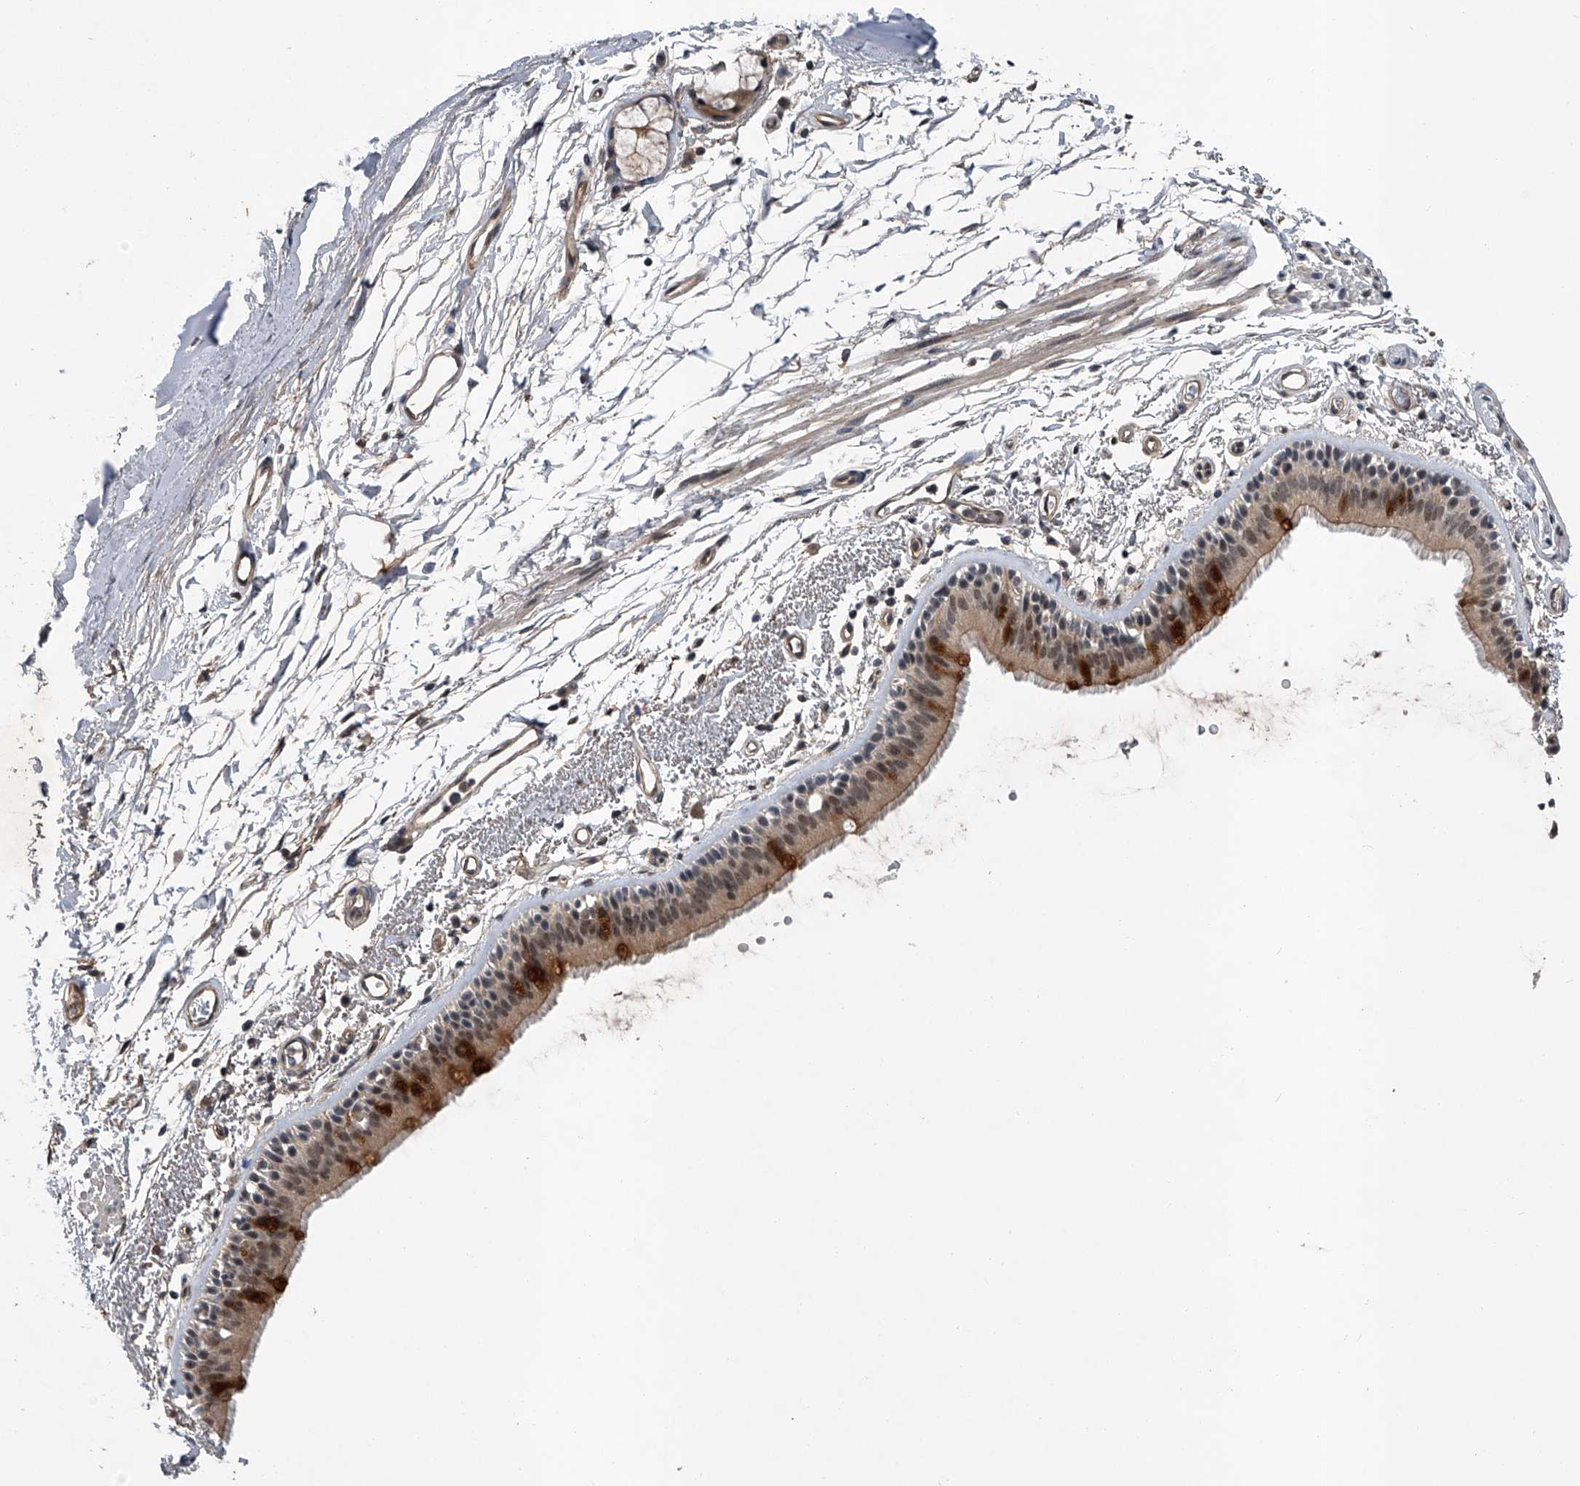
{"staining": {"intensity": "strong", "quantity": "25%-75%", "location": "cytoplasmic/membranous"}, "tissue": "bronchus", "cell_type": "Respiratory epithelial cells", "image_type": "normal", "snomed": [{"axis": "morphology", "description": "Normal tissue, NOS"}, {"axis": "topography", "description": "Lymph node"}, {"axis": "topography", "description": "Bronchus"}], "caption": "DAB immunohistochemical staining of benign human bronchus shows strong cytoplasmic/membranous protein staining in about 25%-75% of respiratory epithelial cells.", "gene": "SLC12A8", "patient": {"sex": "female", "age": 70}}